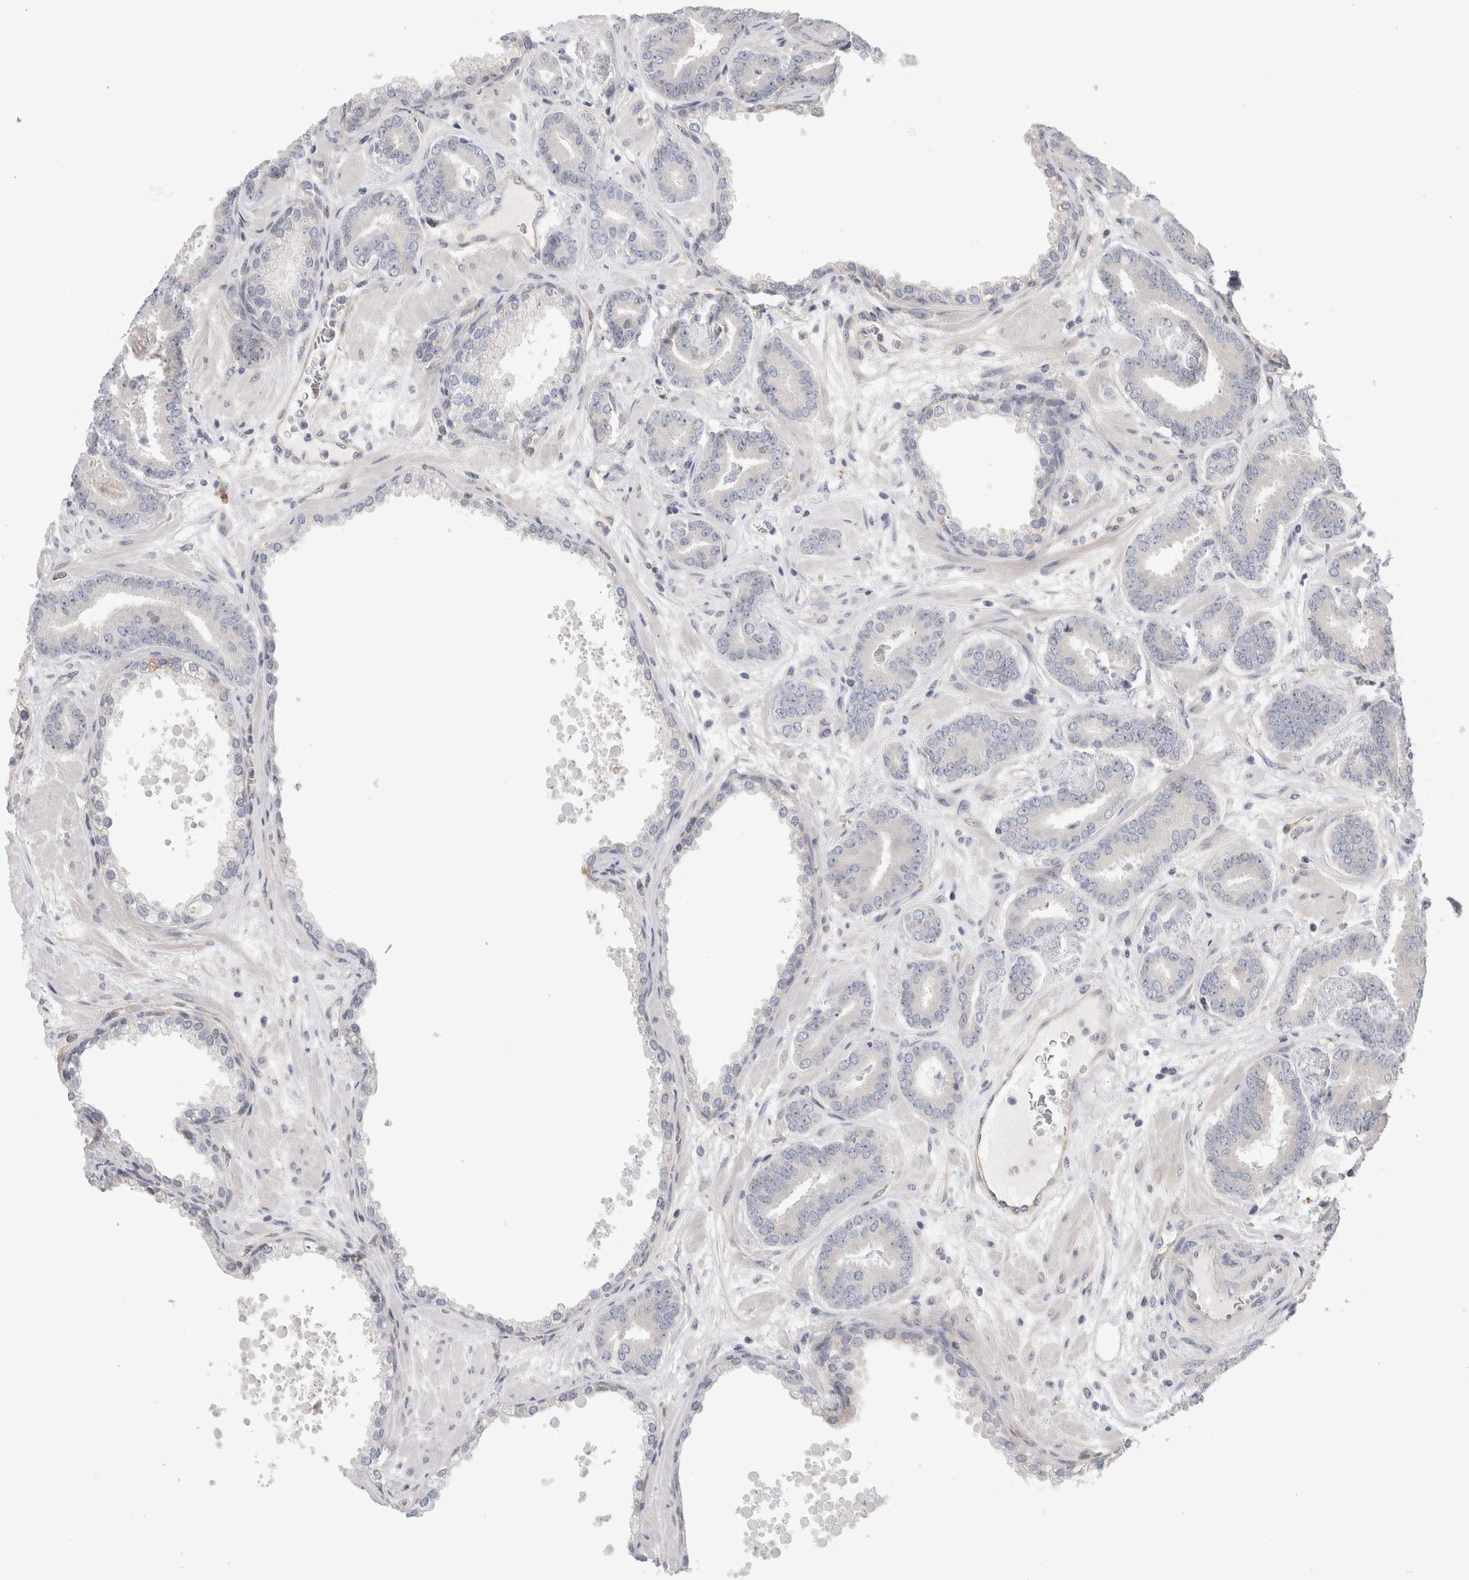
{"staining": {"intensity": "negative", "quantity": "none", "location": "none"}, "tissue": "prostate cancer", "cell_type": "Tumor cells", "image_type": "cancer", "snomed": [{"axis": "morphology", "description": "Adenocarcinoma, Low grade"}, {"axis": "topography", "description": "Prostate"}], "caption": "Micrograph shows no significant protein positivity in tumor cells of prostate low-grade adenocarcinoma.", "gene": "SYTL5", "patient": {"sex": "male", "age": 62}}